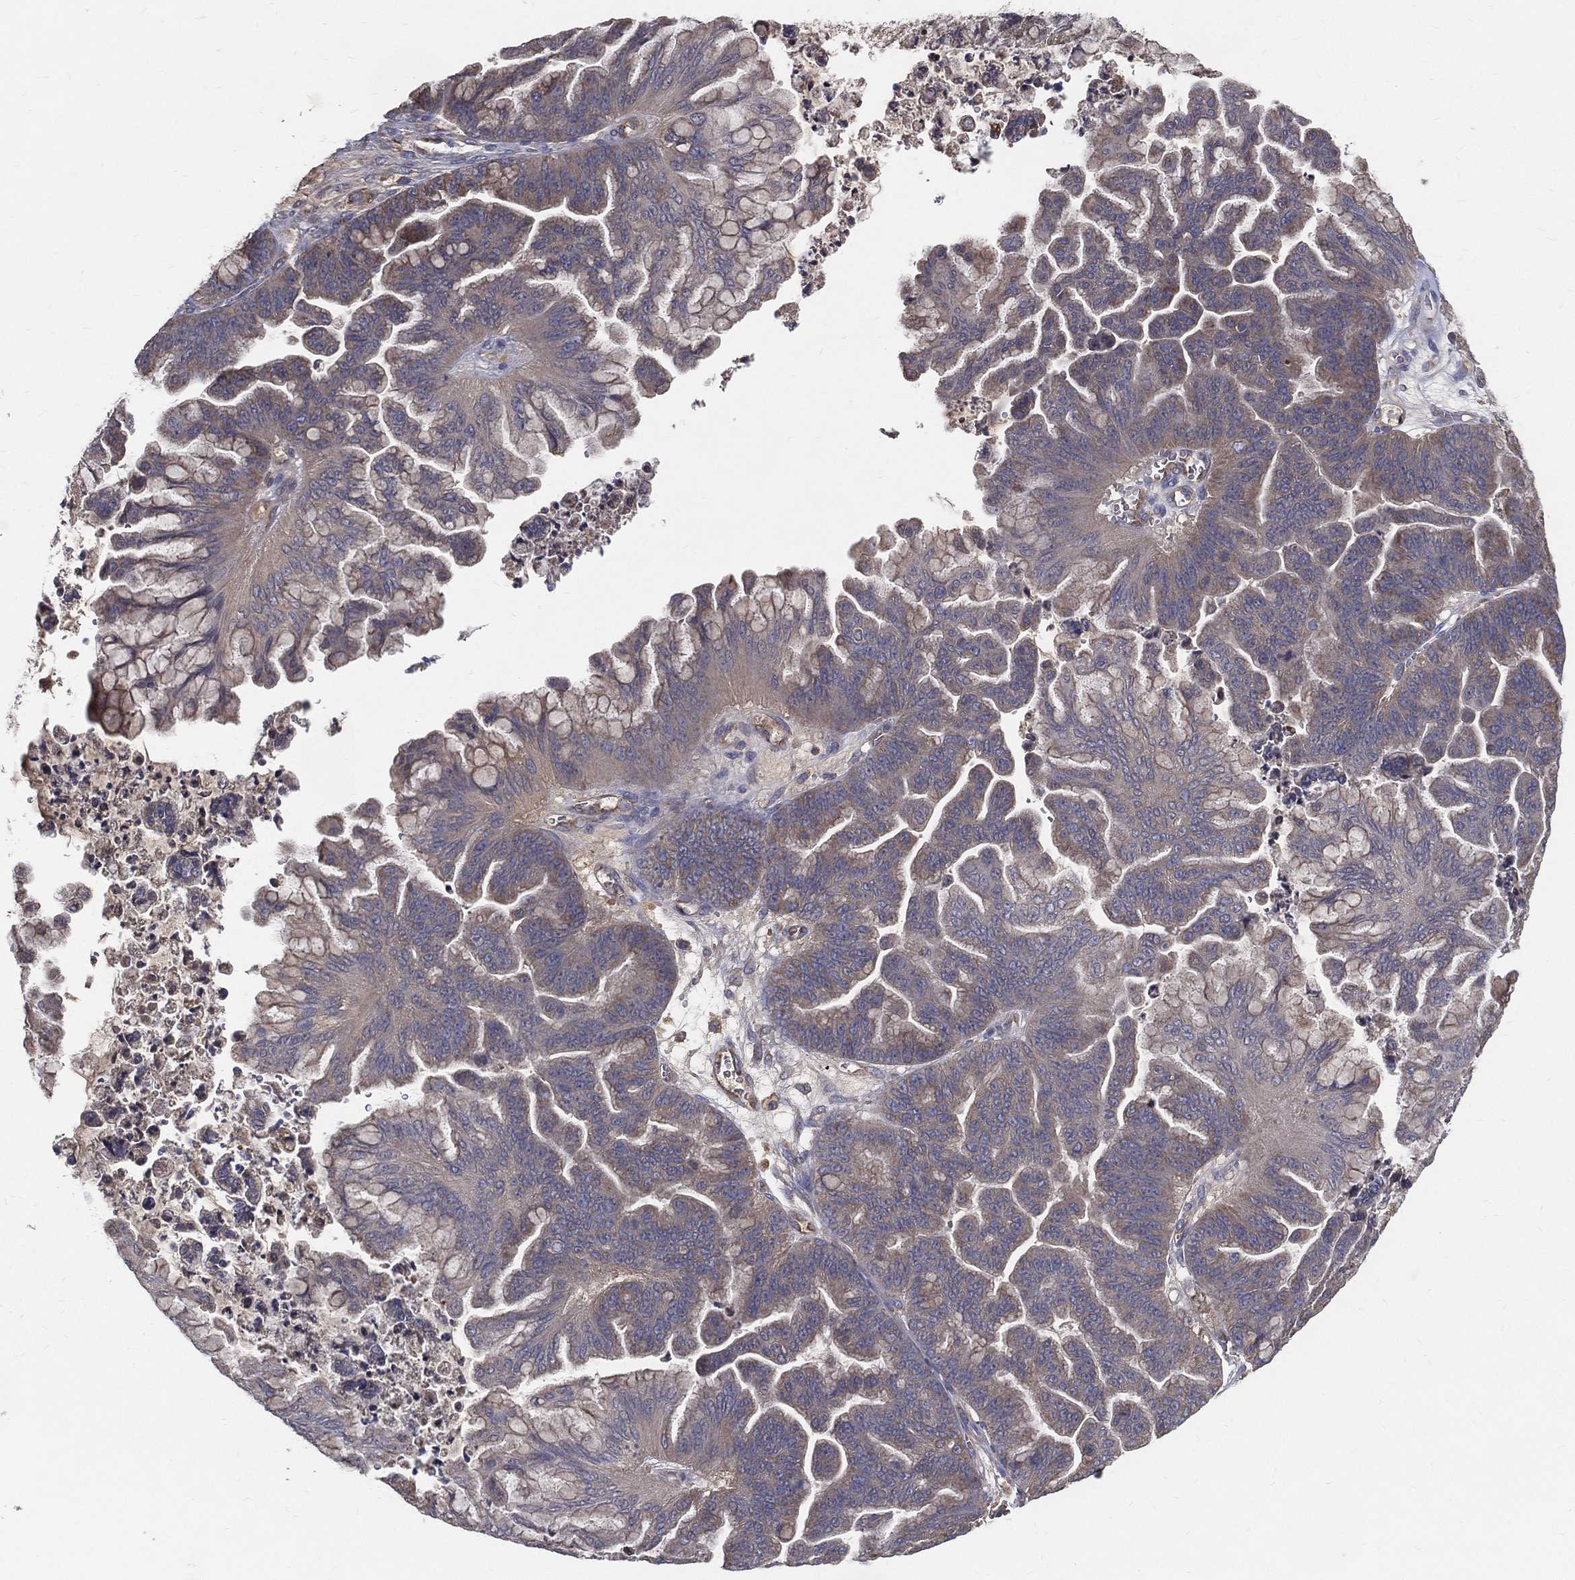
{"staining": {"intensity": "weak", "quantity": "25%-75%", "location": "cytoplasmic/membranous"}, "tissue": "ovarian cancer", "cell_type": "Tumor cells", "image_type": "cancer", "snomed": [{"axis": "morphology", "description": "Cystadenocarcinoma, mucinous, NOS"}, {"axis": "topography", "description": "Ovary"}], "caption": "The immunohistochemical stain labels weak cytoplasmic/membranous positivity in tumor cells of ovarian cancer tissue. (Brightfield microscopy of DAB IHC at high magnification).", "gene": "MT-ND1", "patient": {"sex": "female", "age": 67}}